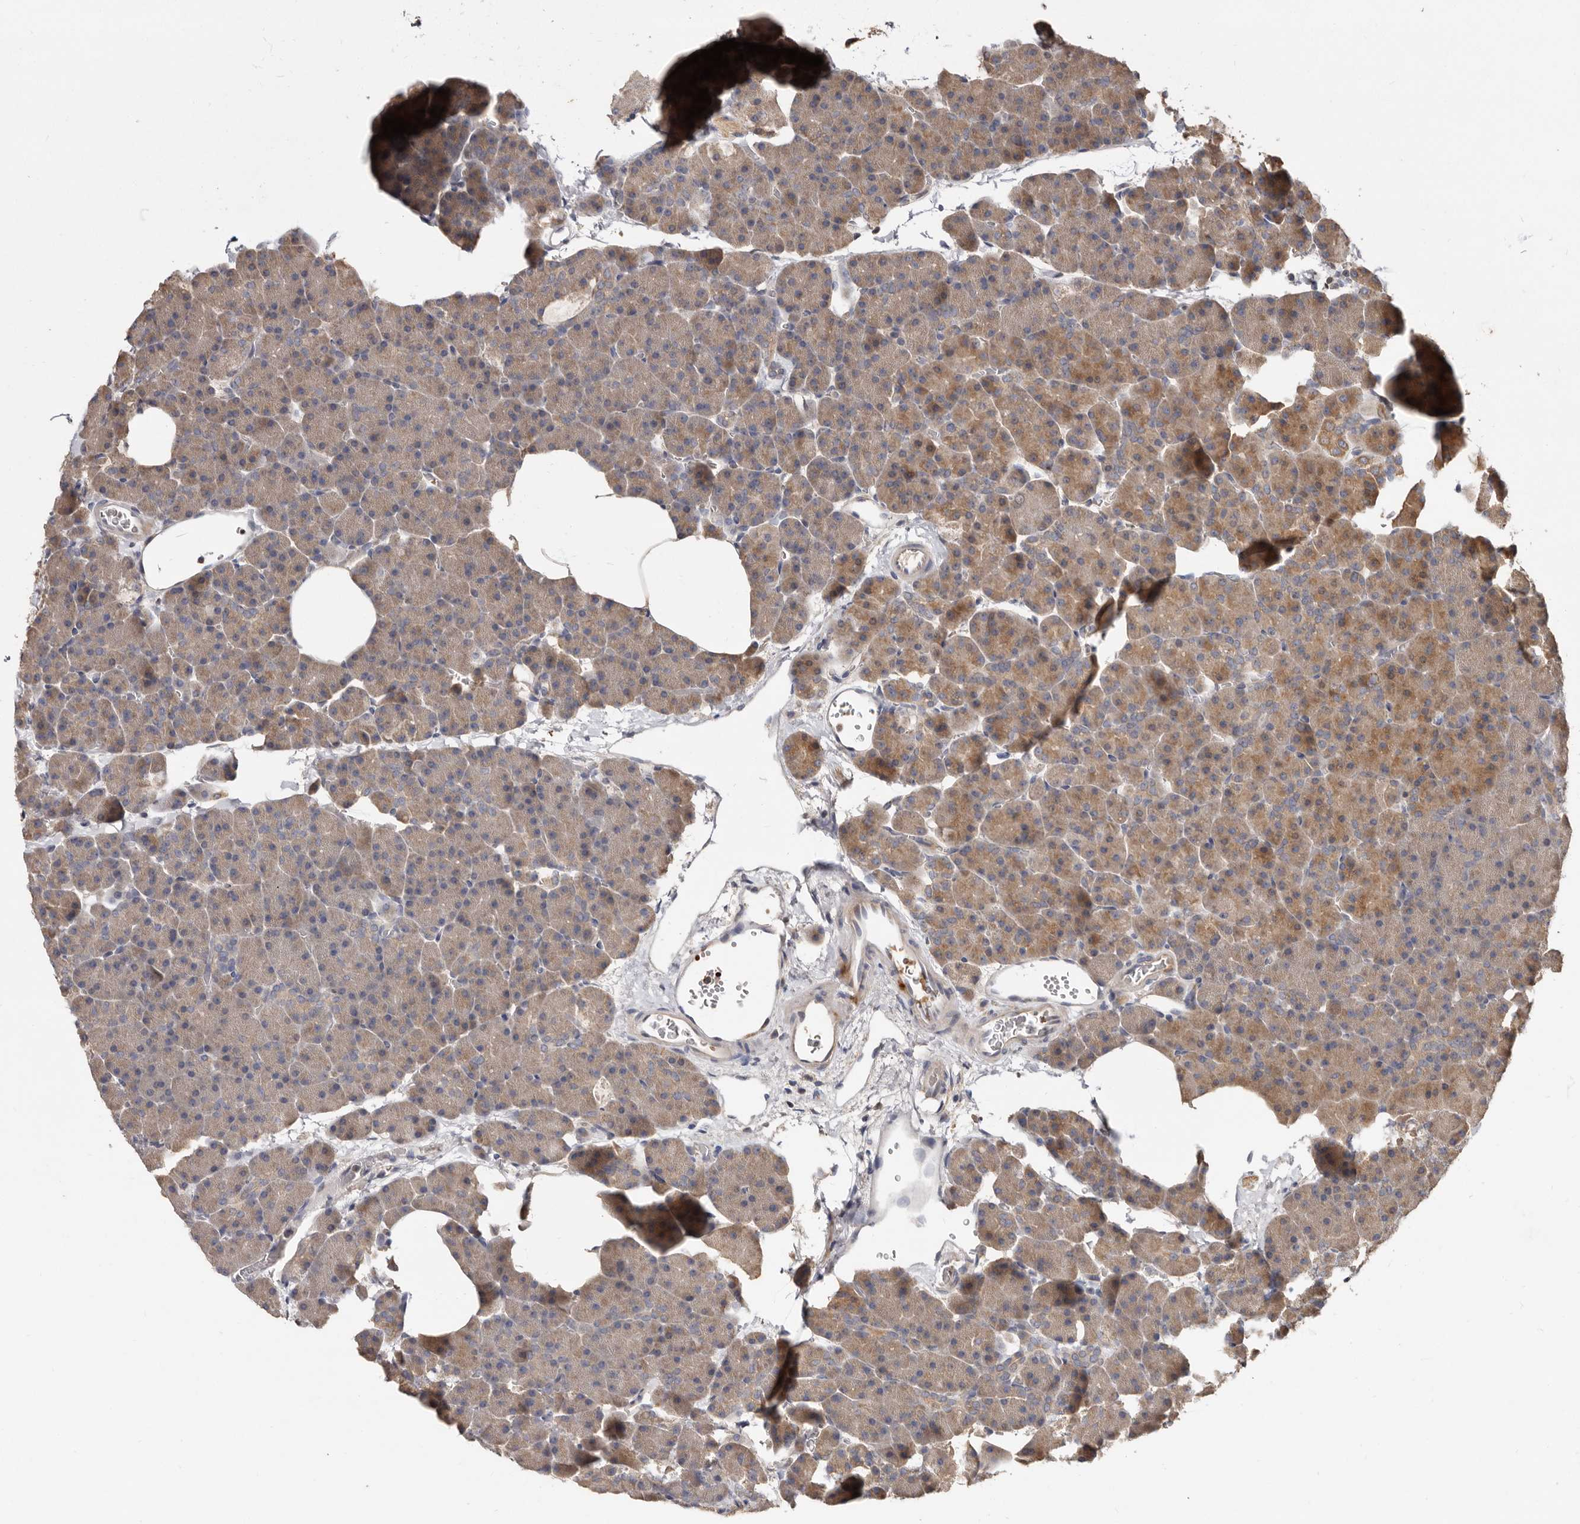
{"staining": {"intensity": "weak", "quantity": ">75%", "location": "cytoplasmic/membranous"}, "tissue": "pancreas", "cell_type": "Exocrine glandular cells", "image_type": "normal", "snomed": [{"axis": "morphology", "description": "Normal tissue, NOS"}, {"axis": "morphology", "description": "Carcinoid, malignant, NOS"}, {"axis": "topography", "description": "Pancreas"}], "caption": "Approximately >75% of exocrine glandular cells in unremarkable human pancreas display weak cytoplasmic/membranous protein expression as visualized by brown immunohistochemical staining.", "gene": "KIF26B", "patient": {"sex": "female", "age": 35}}